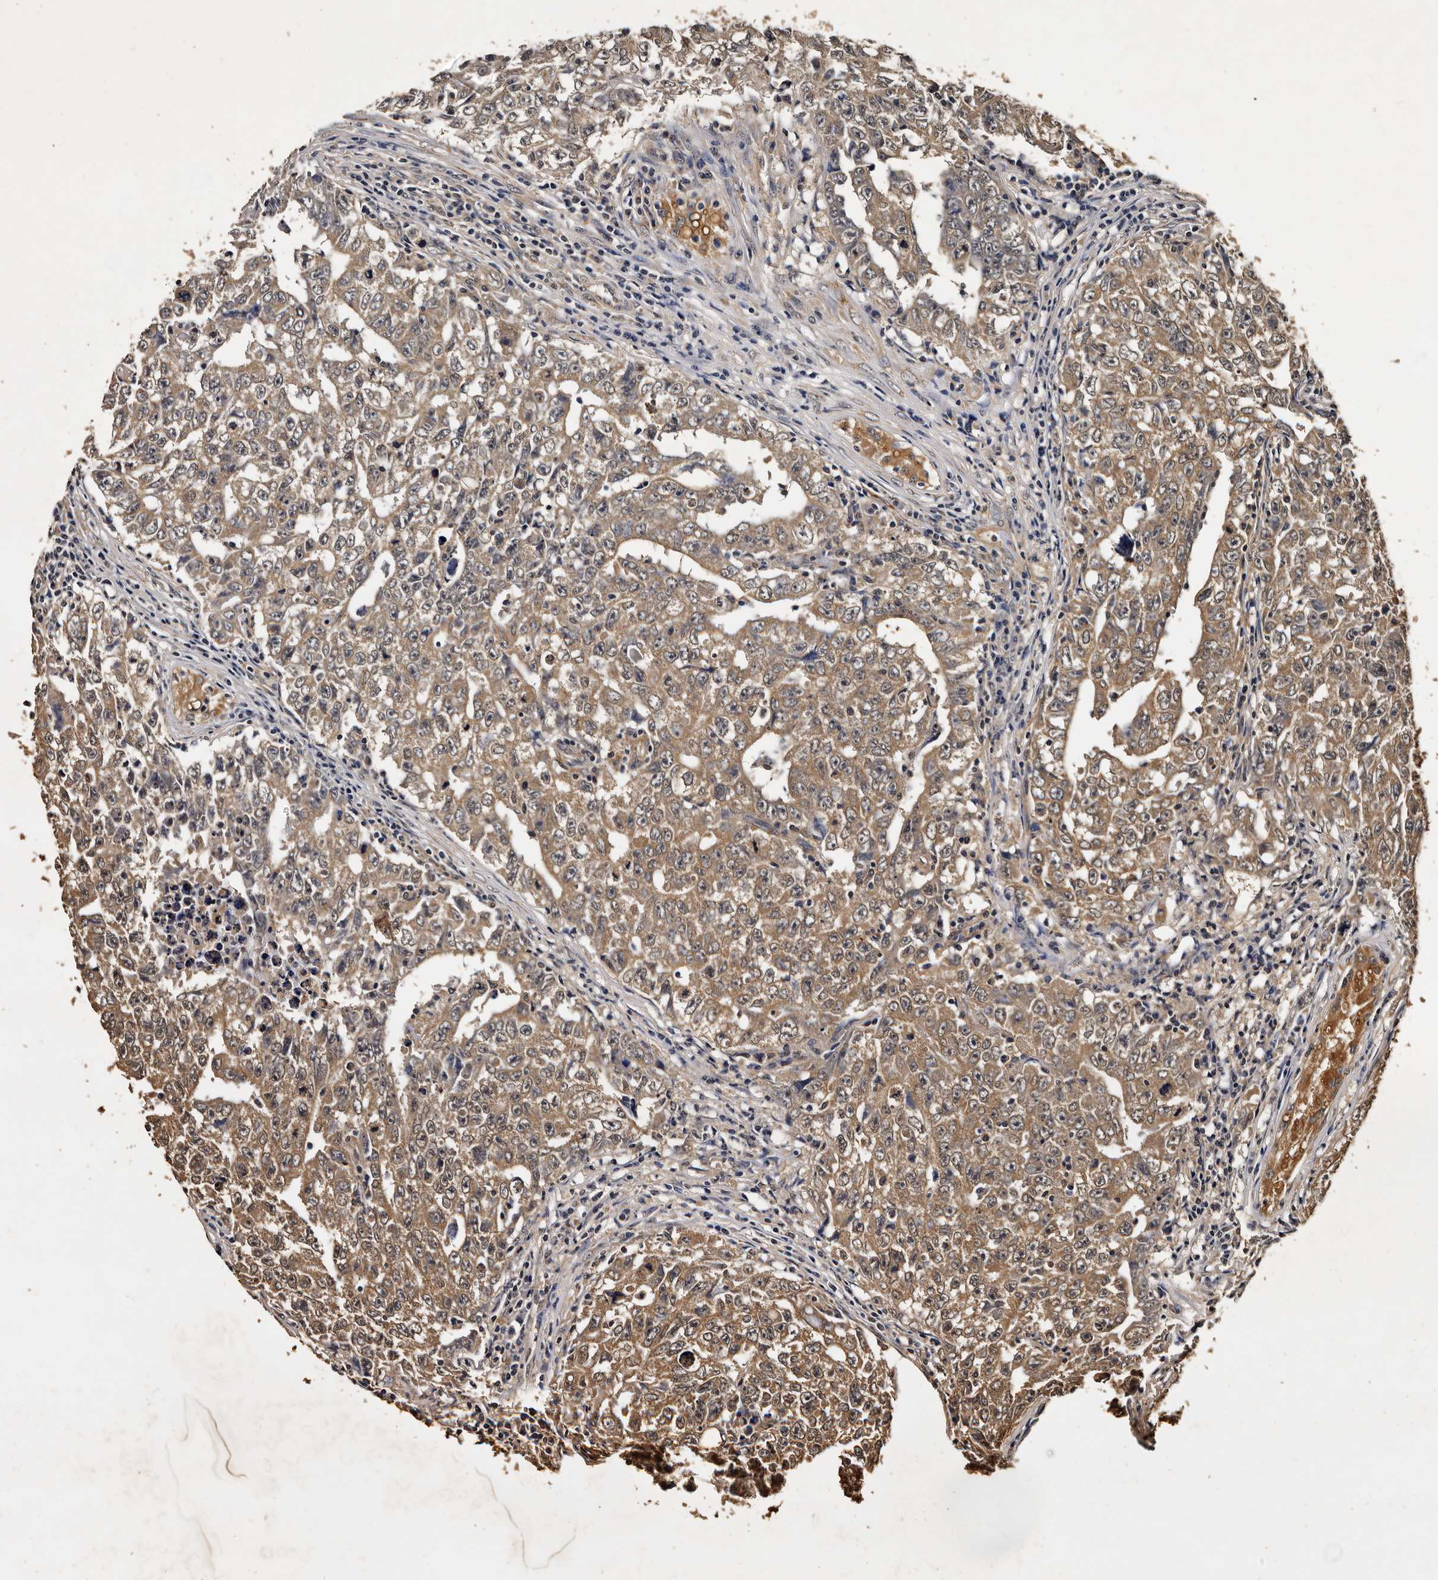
{"staining": {"intensity": "moderate", "quantity": ">75%", "location": "cytoplasmic/membranous"}, "tissue": "testis cancer", "cell_type": "Tumor cells", "image_type": "cancer", "snomed": [{"axis": "morphology", "description": "Carcinoma, Embryonal, NOS"}, {"axis": "topography", "description": "Testis"}], "caption": "Human testis embryonal carcinoma stained for a protein (brown) shows moderate cytoplasmic/membranous positive staining in about >75% of tumor cells.", "gene": "PARS2", "patient": {"sex": "male", "age": 26}}